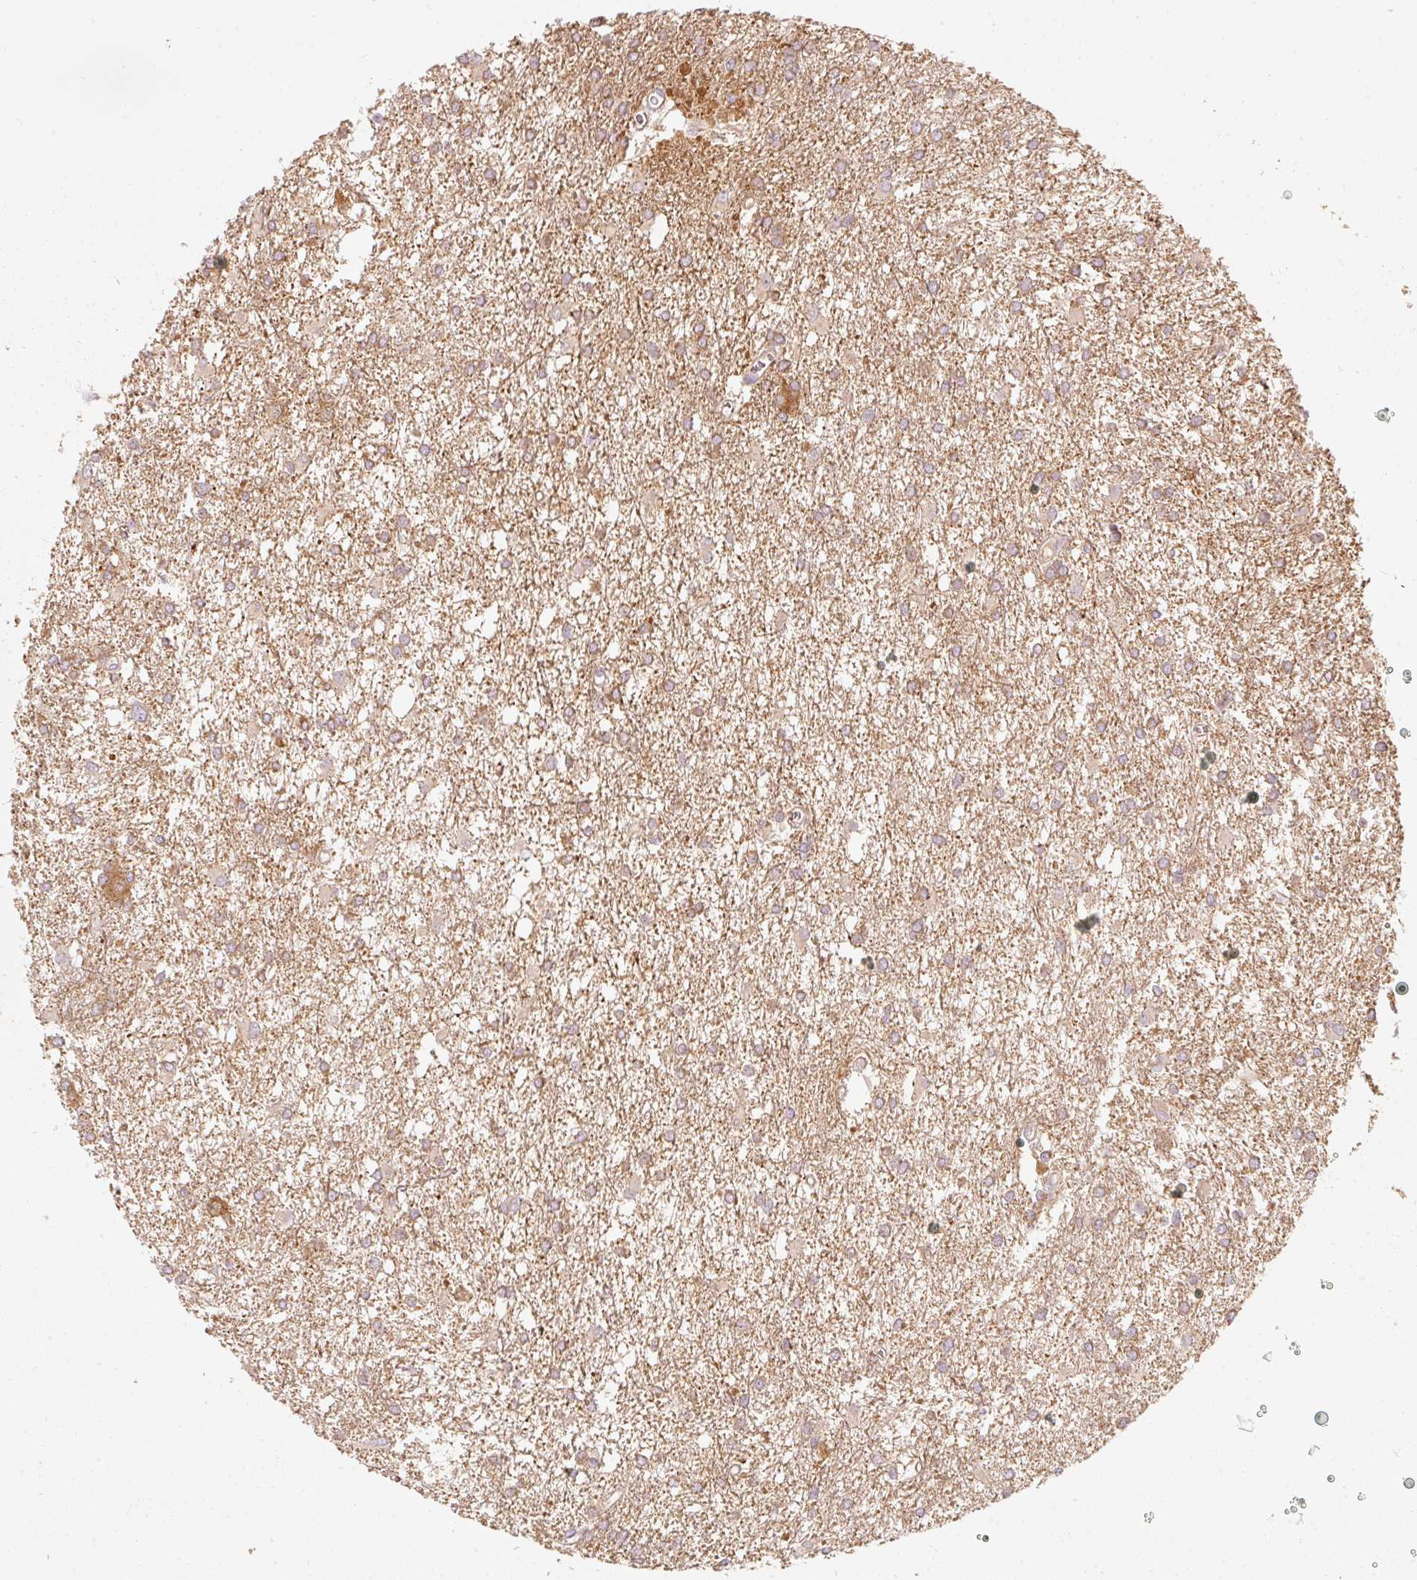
{"staining": {"intensity": "moderate", "quantity": ">75%", "location": "cytoplasmic/membranous"}, "tissue": "glioma", "cell_type": "Tumor cells", "image_type": "cancer", "snomed": [{"axis": "morphology", "description": "Glioma, malignant, High grade"}, {"axis": "topography", "description": "Brain"}], "caption": "Malignant glioma (high-grade) stained with immunohistochemistry (IHC) shows moderate cytoplasmic/membranous staining in about >75% of tumor cells.", "gene": "IQGAP2", "patient": {"sex": "male", "age": 48}}